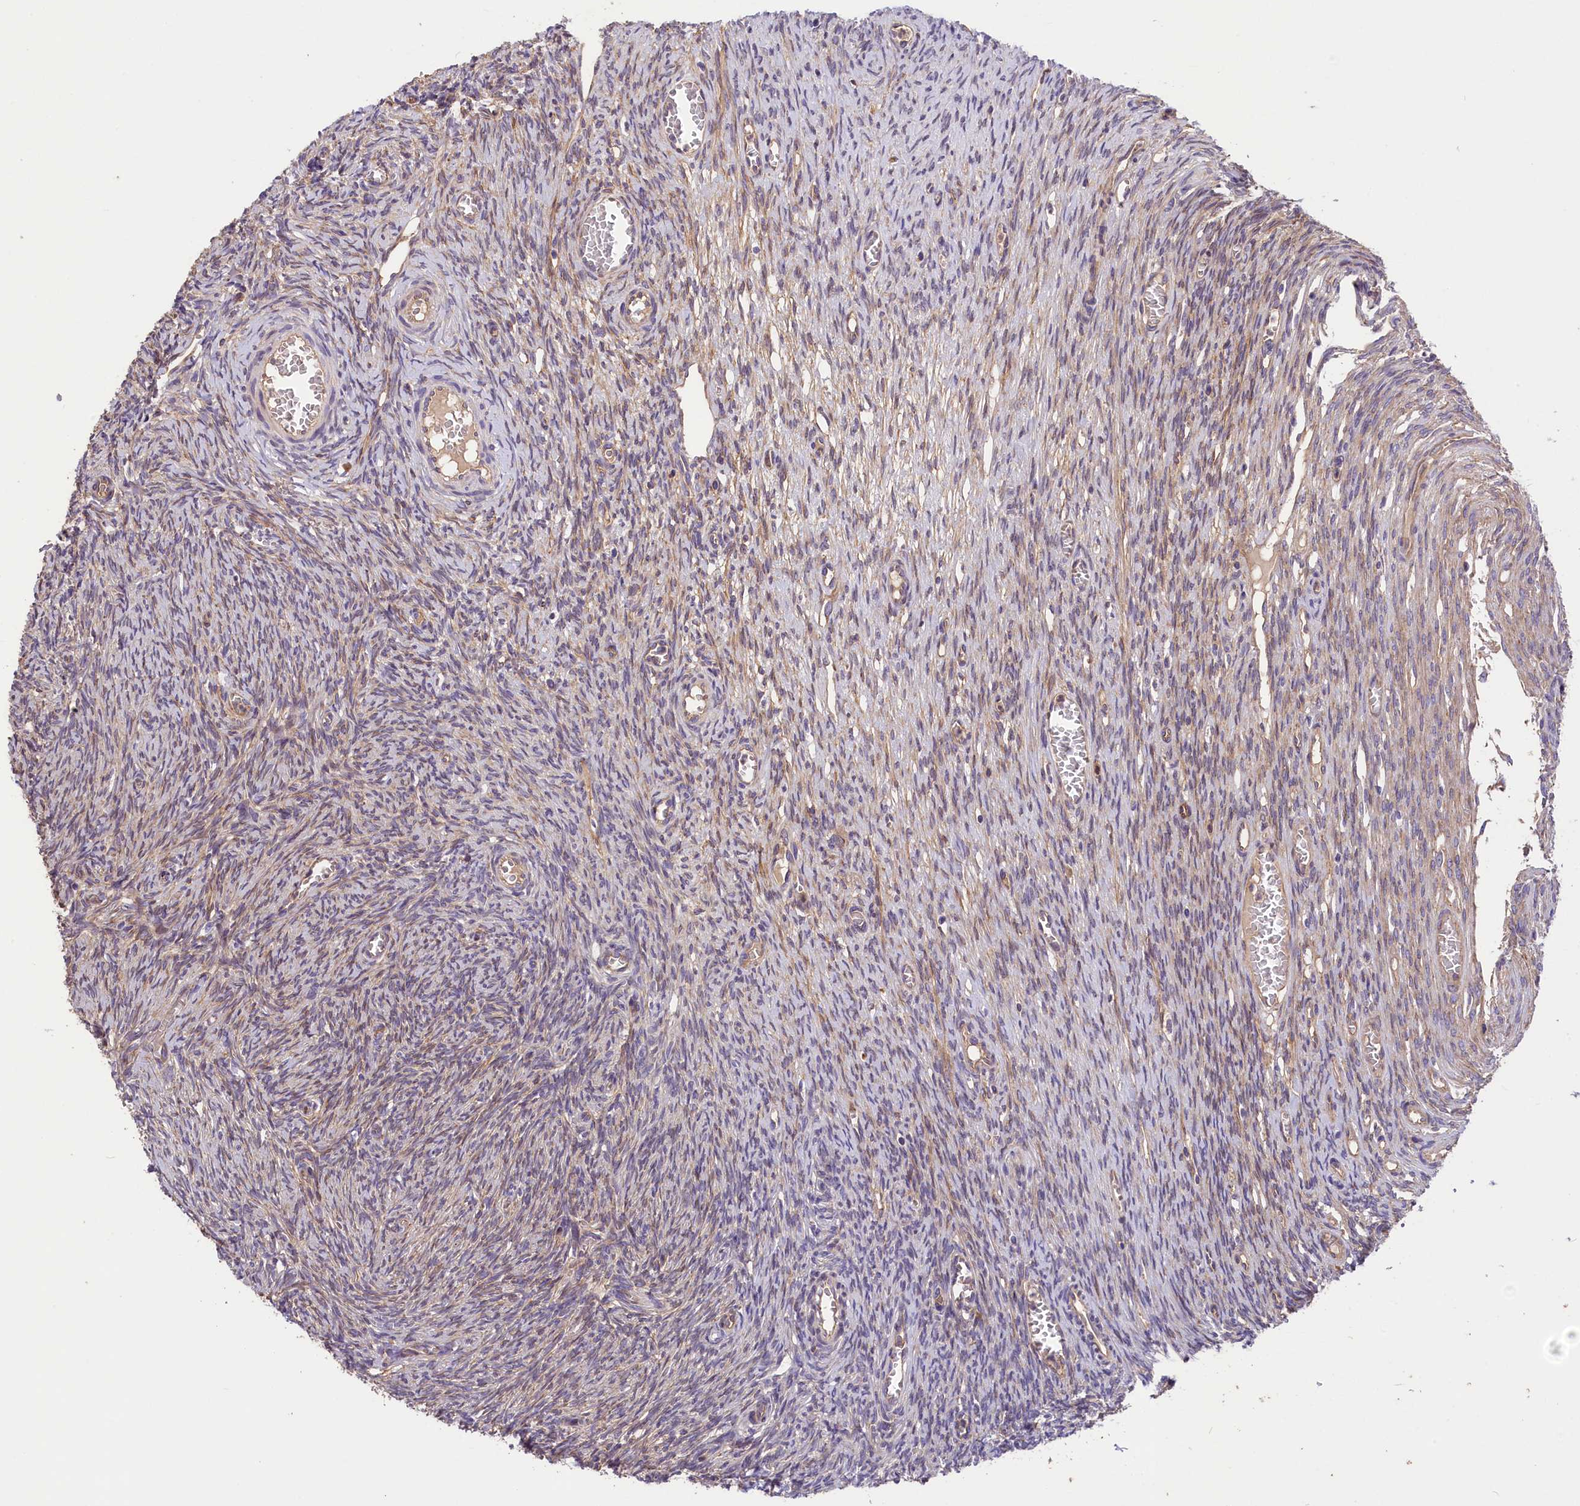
{"staining": {"intensity": "moderate", "quantity": ">75%", "location": "cytoplasmic/membranous"}, "tissue": "ovary", "cell_type": "Follicle cells", "image_type": "normal", "snomed": [{"axis": "morphology", "description": "Normal tissue, NOS"}, {"axis": "topography", "description": "Ovary"}], "caption": "Follicle cells reveal moderate cytoplasmic/membranous staining in approximately >75% of cells in benign ovary.", "gene": "ERMARD", "patient": {"sex": "female", "age": 44}}